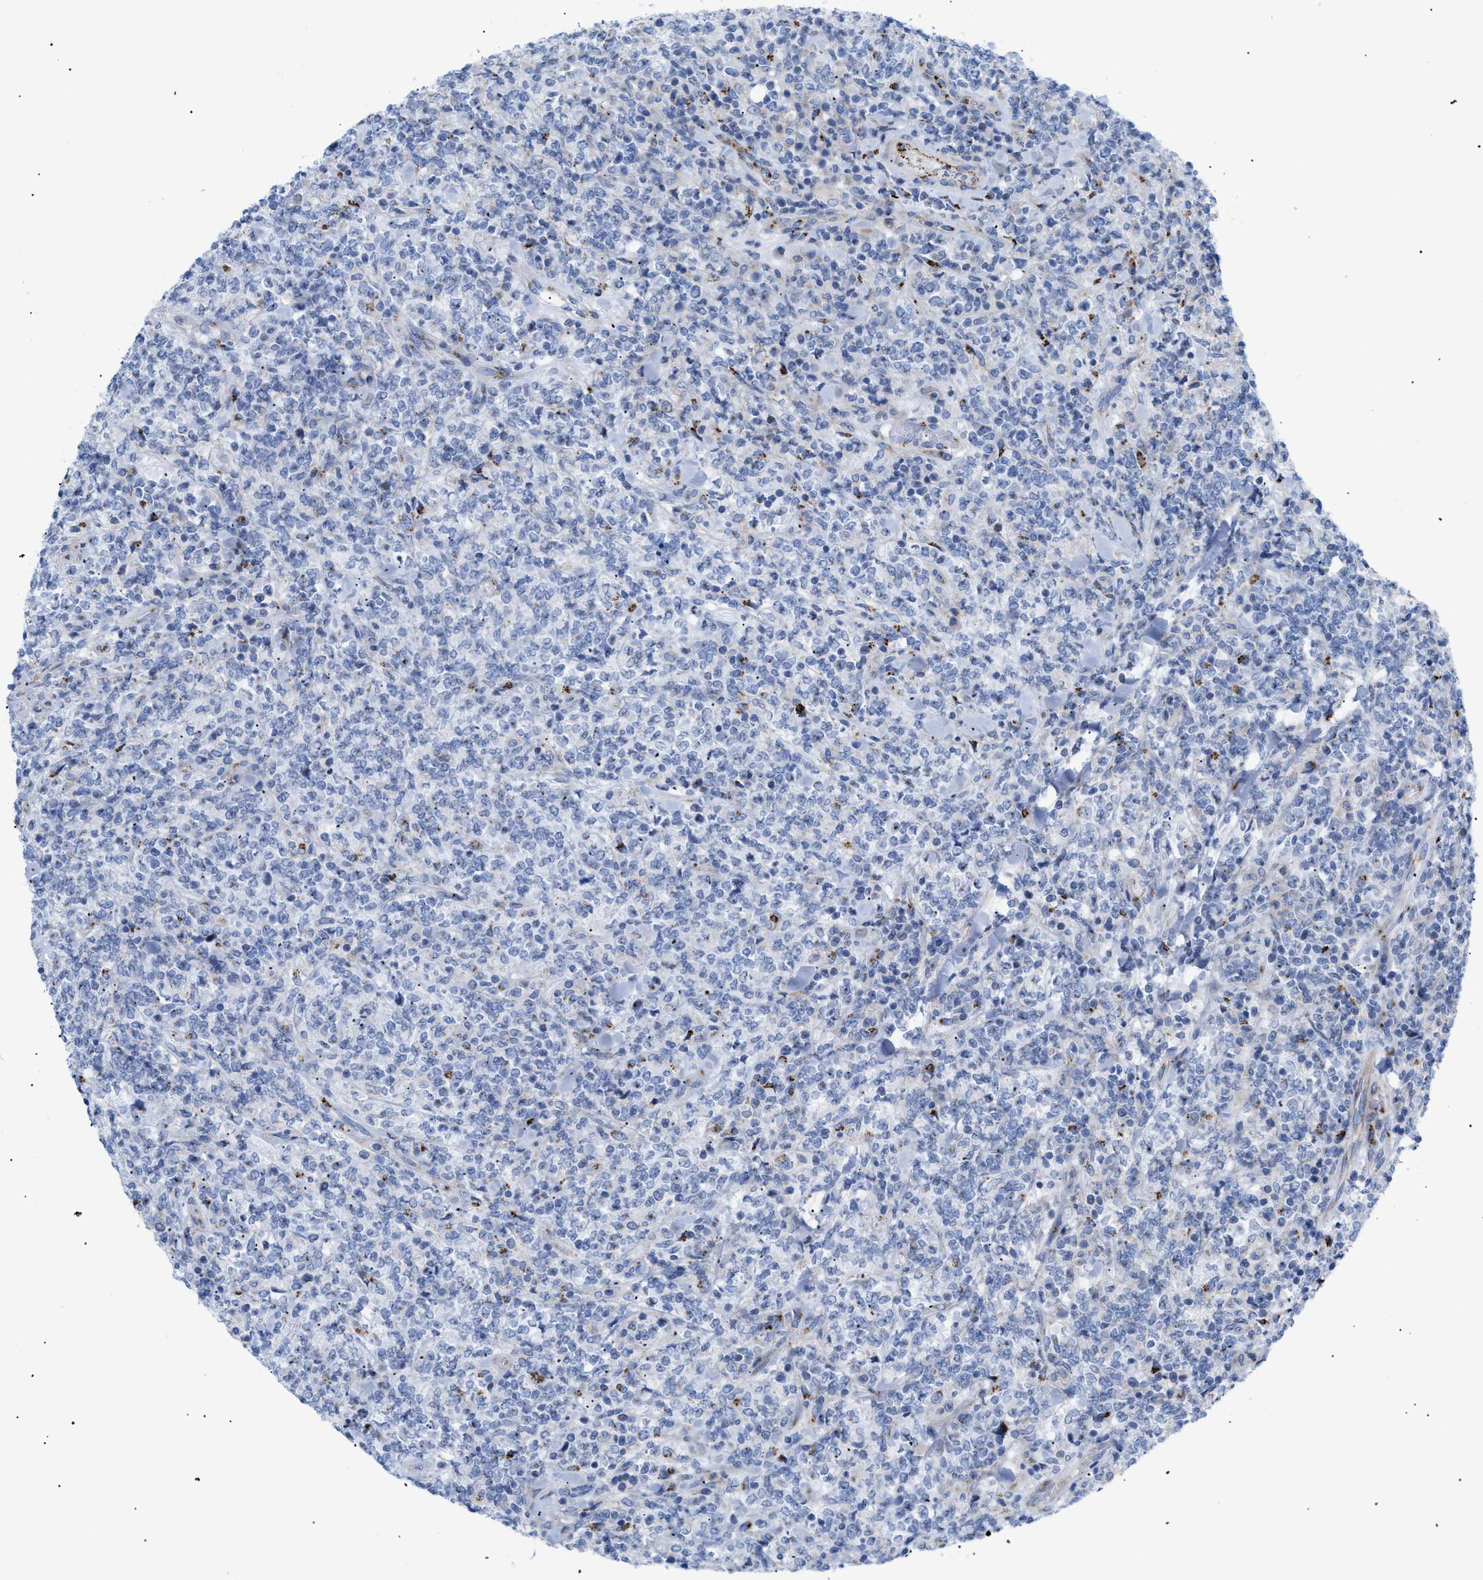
{"staining": {"intensity": "negative", "quantity": "none", "location": "none"}, "tissue": "lymphoma", "cell_type": "Tumor cells", "image_type": "cancer", "snomed": [{"axis": "morphology", "description": "Malignant lymphoma, non-Hodgkin's type, High grade"}, {"axis": "topography", "description": "Soft tissue"}], "caption": "A histopathology image of human lymphoma is negative for staining in tumor cells. (DAB (3,3'-diaminobenzidine) immunohistochemistry visualized using brightfield microscopy, high magnification).", "gene": "TMEM17", "patient": {"sex": "male", "age": 18}}